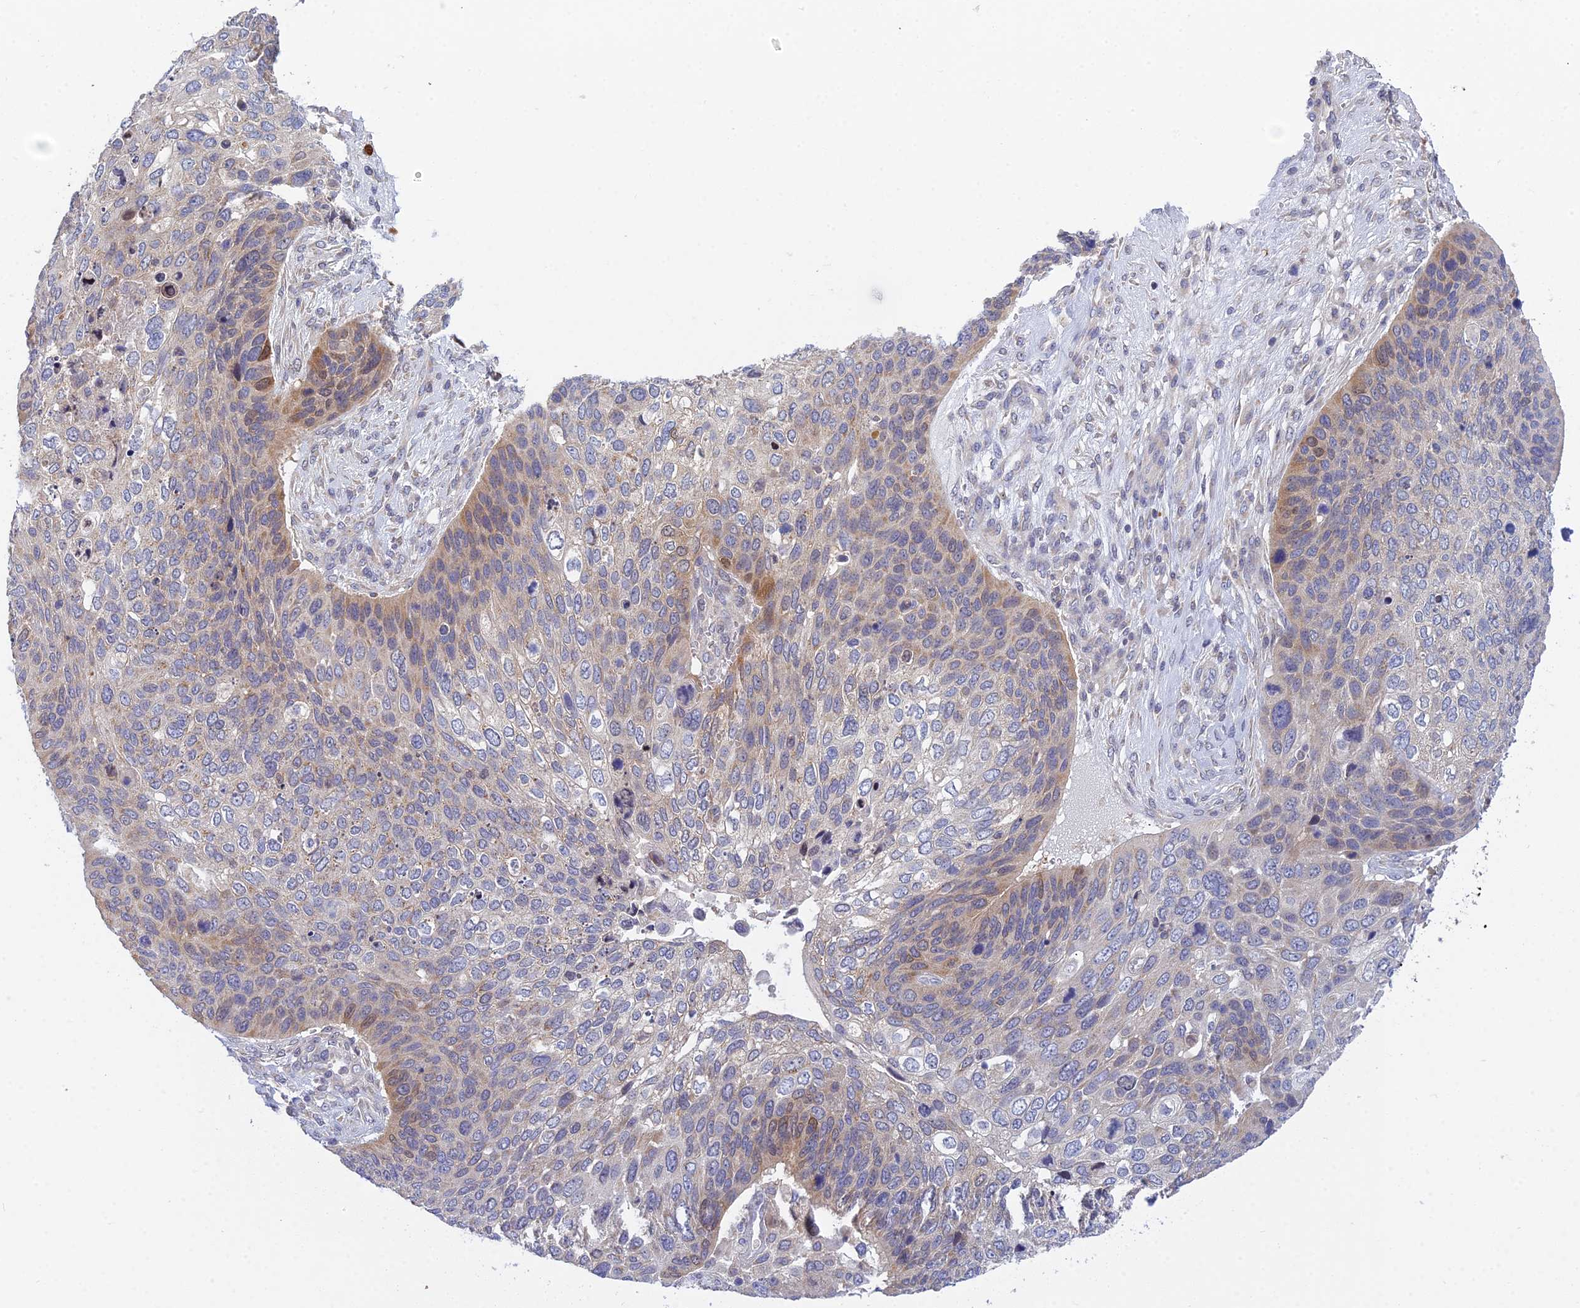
{"staining": {"intensity": "moderate", "quantity": "<25%", "location": "cytoplasmic/membranous"}, "tissue": "skin cancer", "cell_type": "Tumor cells", "image_type": "cancer", "snomed": [{"axis": "morphology", "description": "Basal cell carcinoma"}, {"axis": "topography", "description": "Skin"}], "caption": "Immunohistochemical staining of basal cell carcinoma (skin) reveals moderate cytoplasmic/membranous protein staining in approximately <25% of tumor cells. (Brightfield microscopy of DAB IHC at high magnification).", "gene": "ELOA2", "patient": {"sex": "female", "age": 74}}